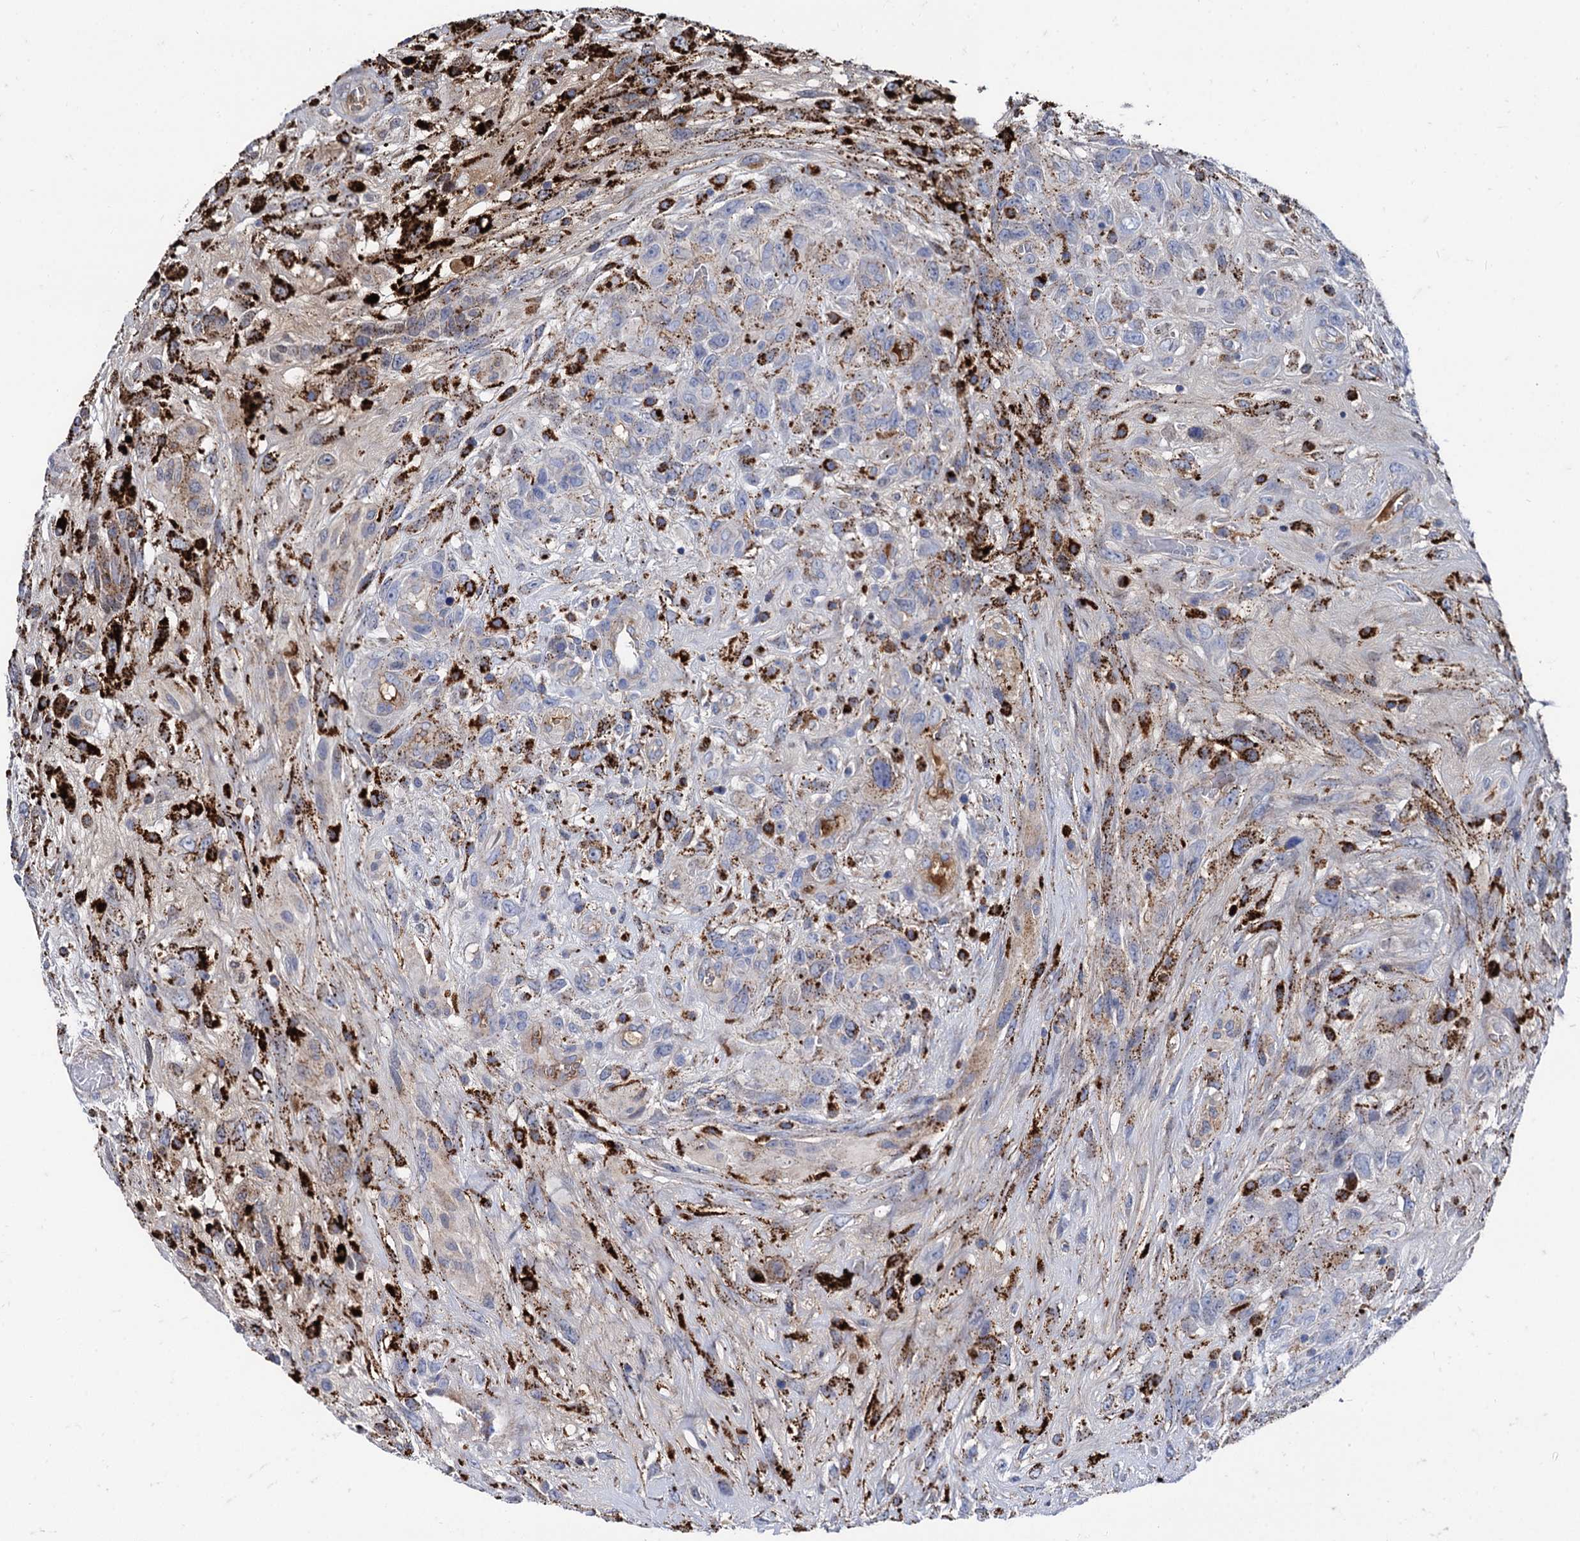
{"staining": {"intensity": "moderate", "quantity": "<25%", "location": "cytoplasmic/membranous"}, "tissue": "glioma", "cell_type": "Tumor cells", "image_type": "cancer", "snomed": [{"axis": "morphology", "description": "Glioma, malignant, High grade"}, {"axis": "topography", "description": "Brain"}], "caption": "Protein analysis of glioma tissue displays moderate cytoplasmic/membranous positivity in about <25% of tumor cells.", "gene": "APOD", "patient": {"sex": "male", "age": 61}}